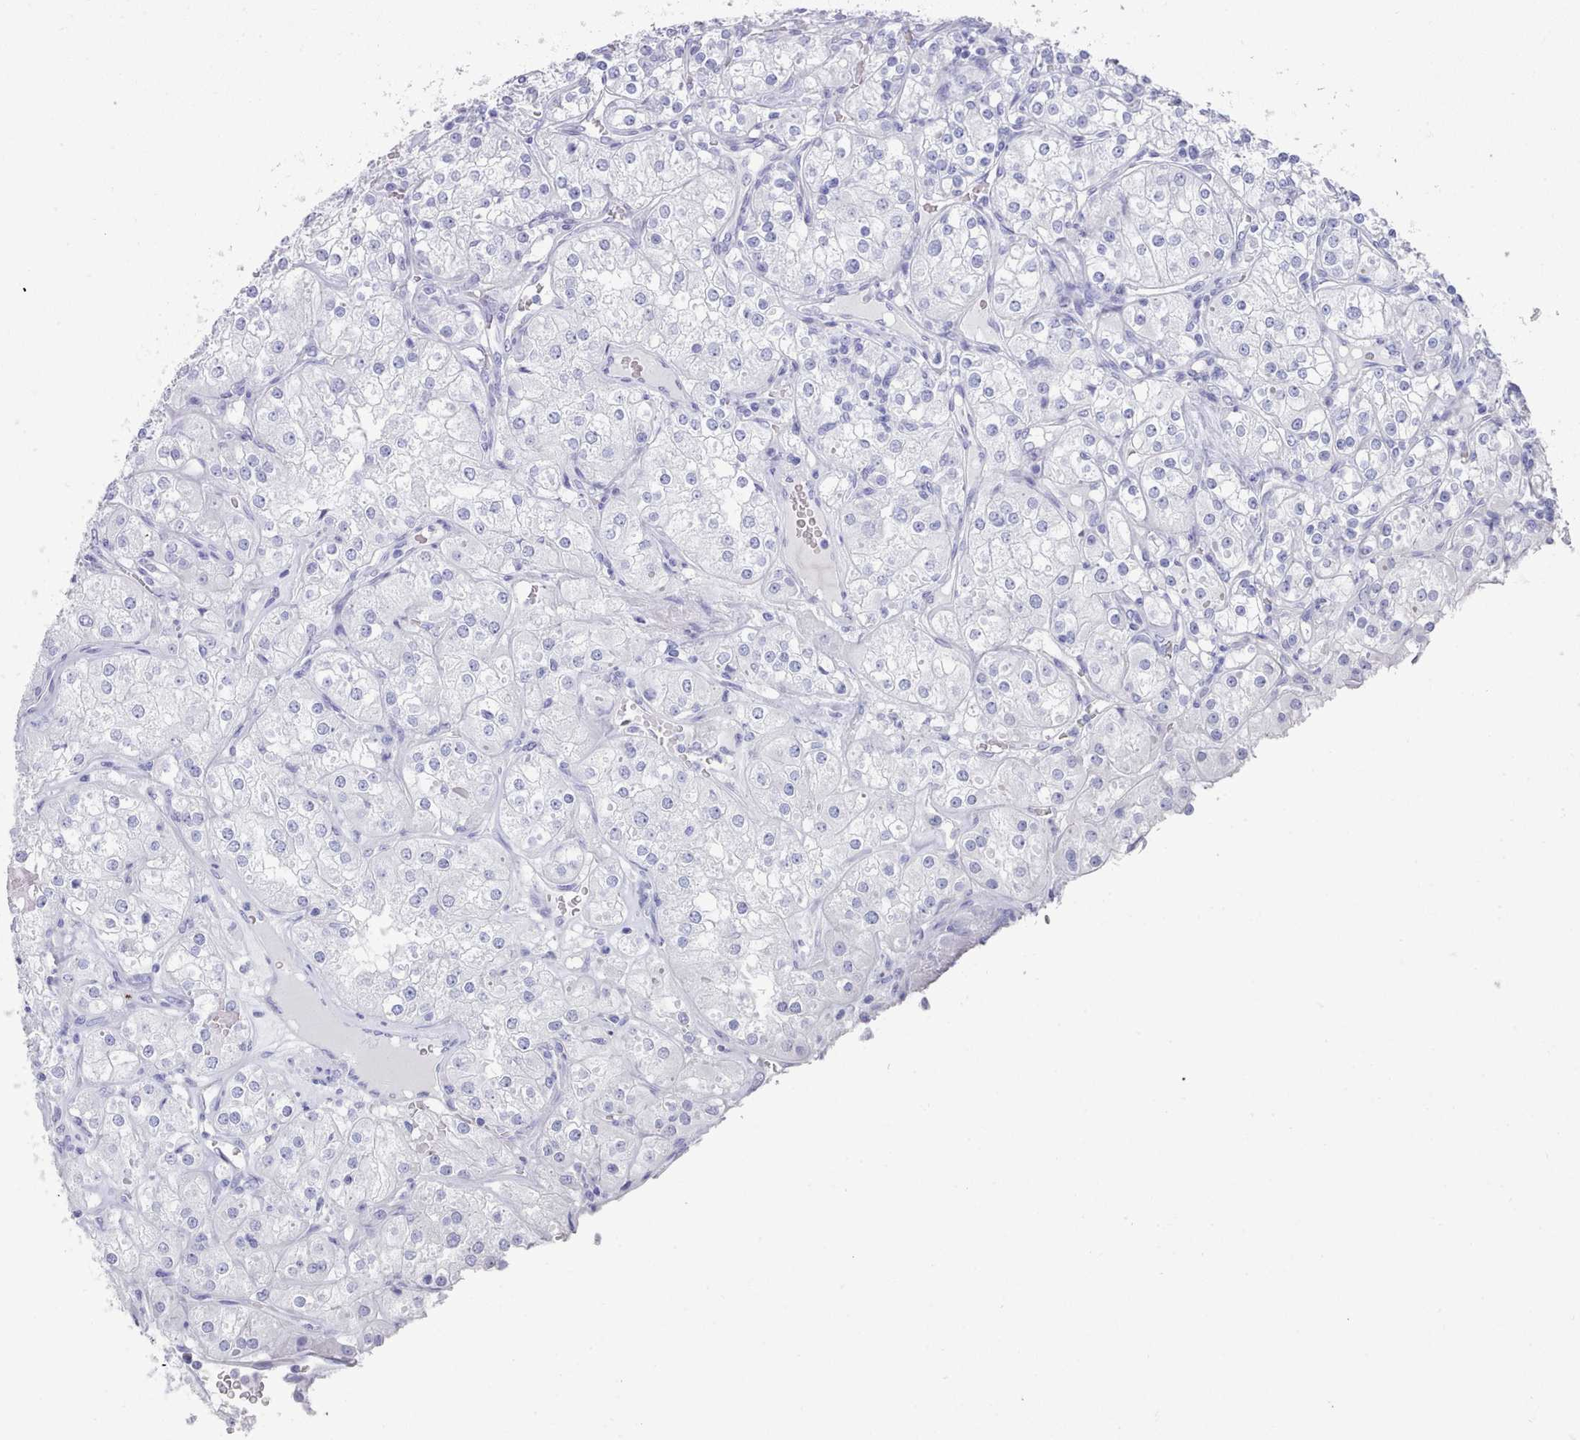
{"staining": {"intensity": "negative", "quantity": "none", "location": "none"}, "tissue": "renal cancer", "cell_type": "Tumor cells", "image_type": "cancer", "snomed": [{"axis": "morphology", "description": "Adenocarcinoma, NOS"}, {"axis": "topography", "description": "Kidney"}], "caption": "The photomicrograph shows no staining of tumor cells in renal adenocarcinoma.", "gene": "LRRC37A", "patient": {"sex": "male", "age": 77}}